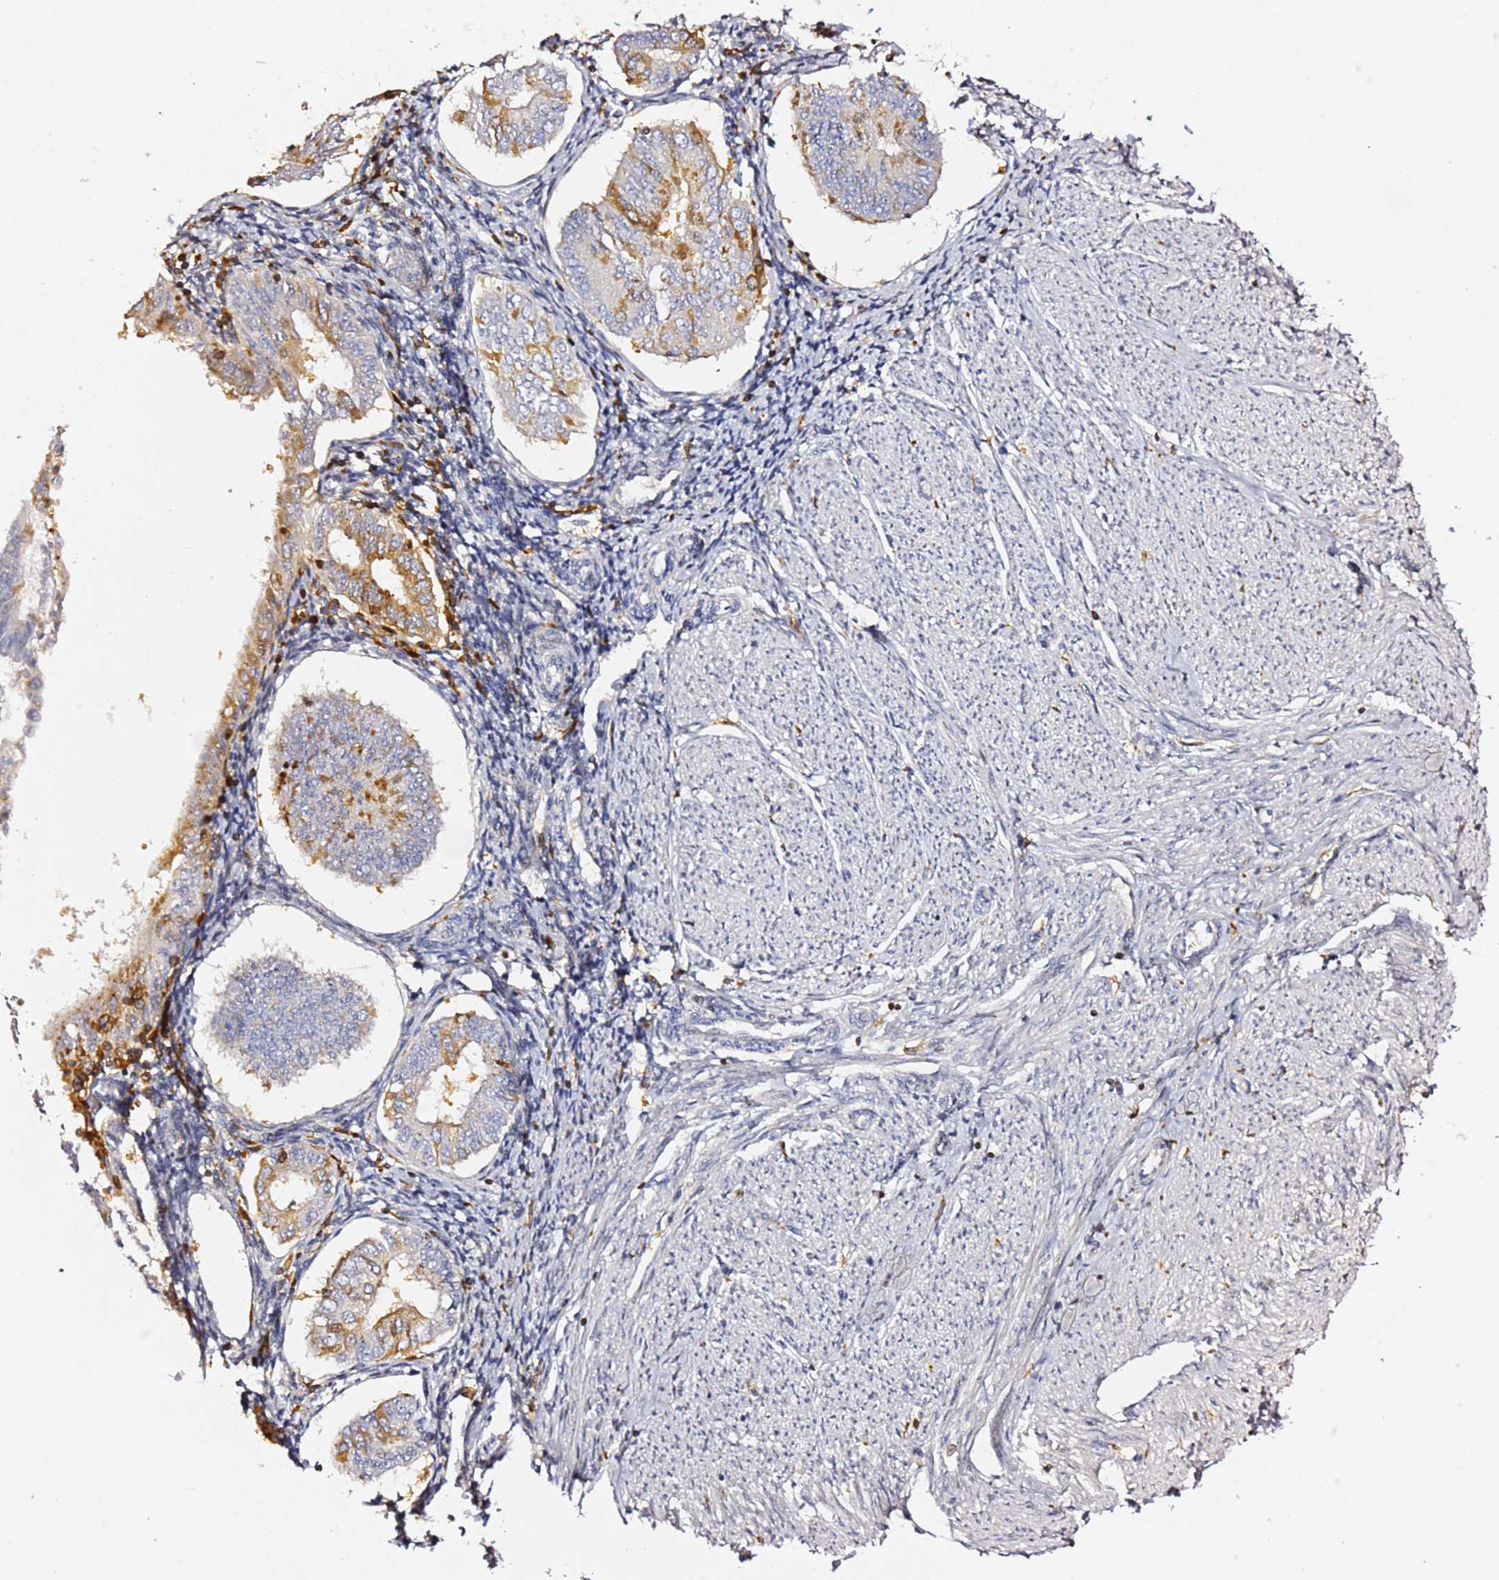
{"staining": {"intensity": "moderate", "quantity": "25%-75%", "location": "cytoplasmic/membranous"}, "tissue": "endometrial cancer", "cell_type": "Tumor cells", "image_type": "cancer", "snomed": [{"axis": "morphology", "description": "Adenocarcinoma, NOS"}, {"axis": "topography", "description": "Endometrium"}], "caption": "Protein staining displays moderate cytoplasmic/membranous staining in about 25%-75% of tumor cells in adenocarcinoma (endometrial).", "gene": "IL4I1", "patient": {"sex": "female", "age": 58}}